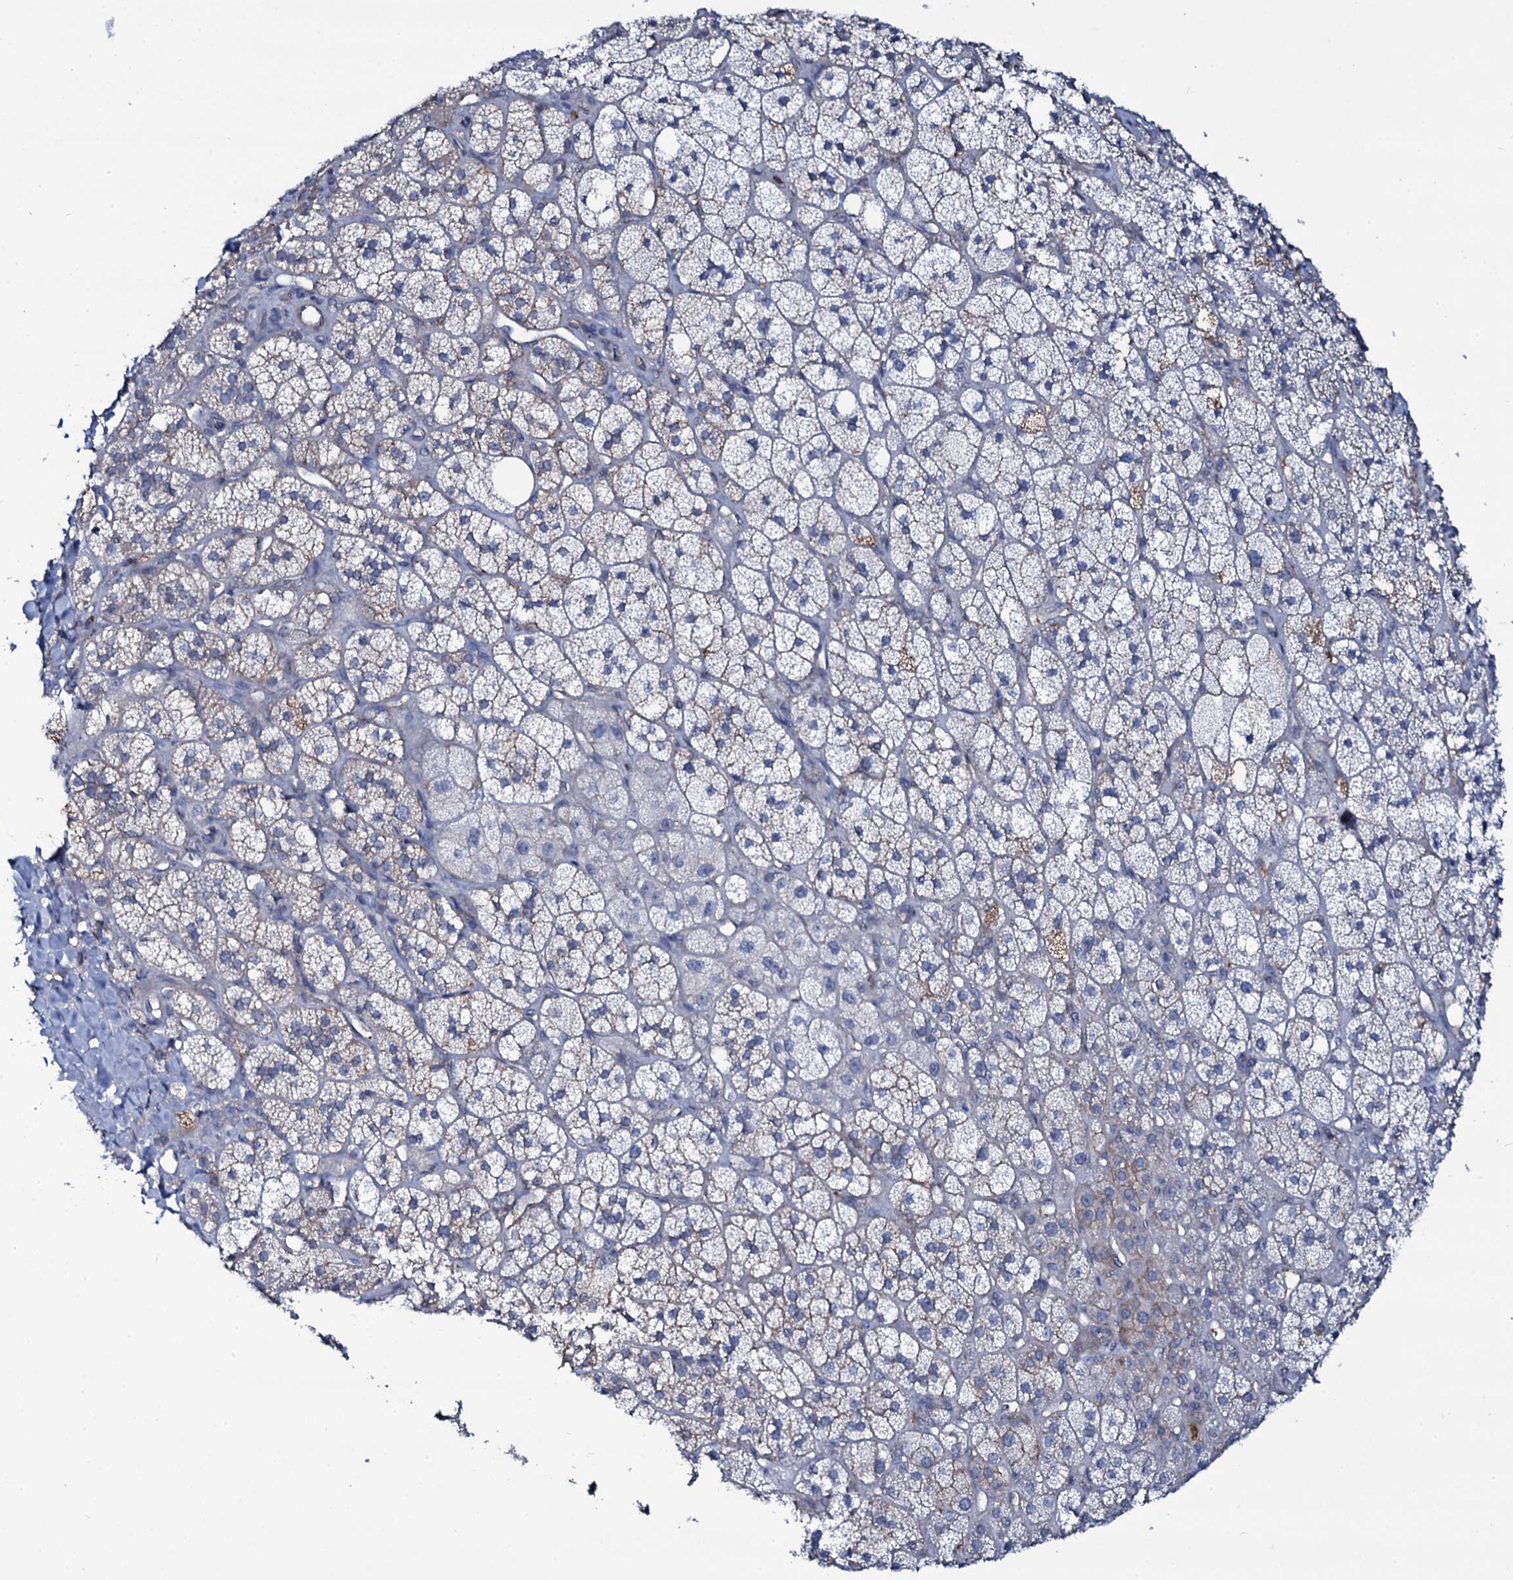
{"staining": {"intensity": "negative", "quantity": "none", "location": "none"}, "tissue": "adrenal gland", "cell_type": "Glandular cells", "image_type": "normal", "snomed": [{"axis": "morphology", "description": "Normal tissue, NOS"}, {"axis": "topography", "description": "Adrenal gland"}], "caption": "Immunohistochemistry of benign human adrenal gland exhibits no expression in glandular cells. (DAB immunohistochemistry (IHC) visualized using brightfield microscopy, high magnification).", "gene": "SNAP23", "patient": {"sex": "male", "age": 61}}